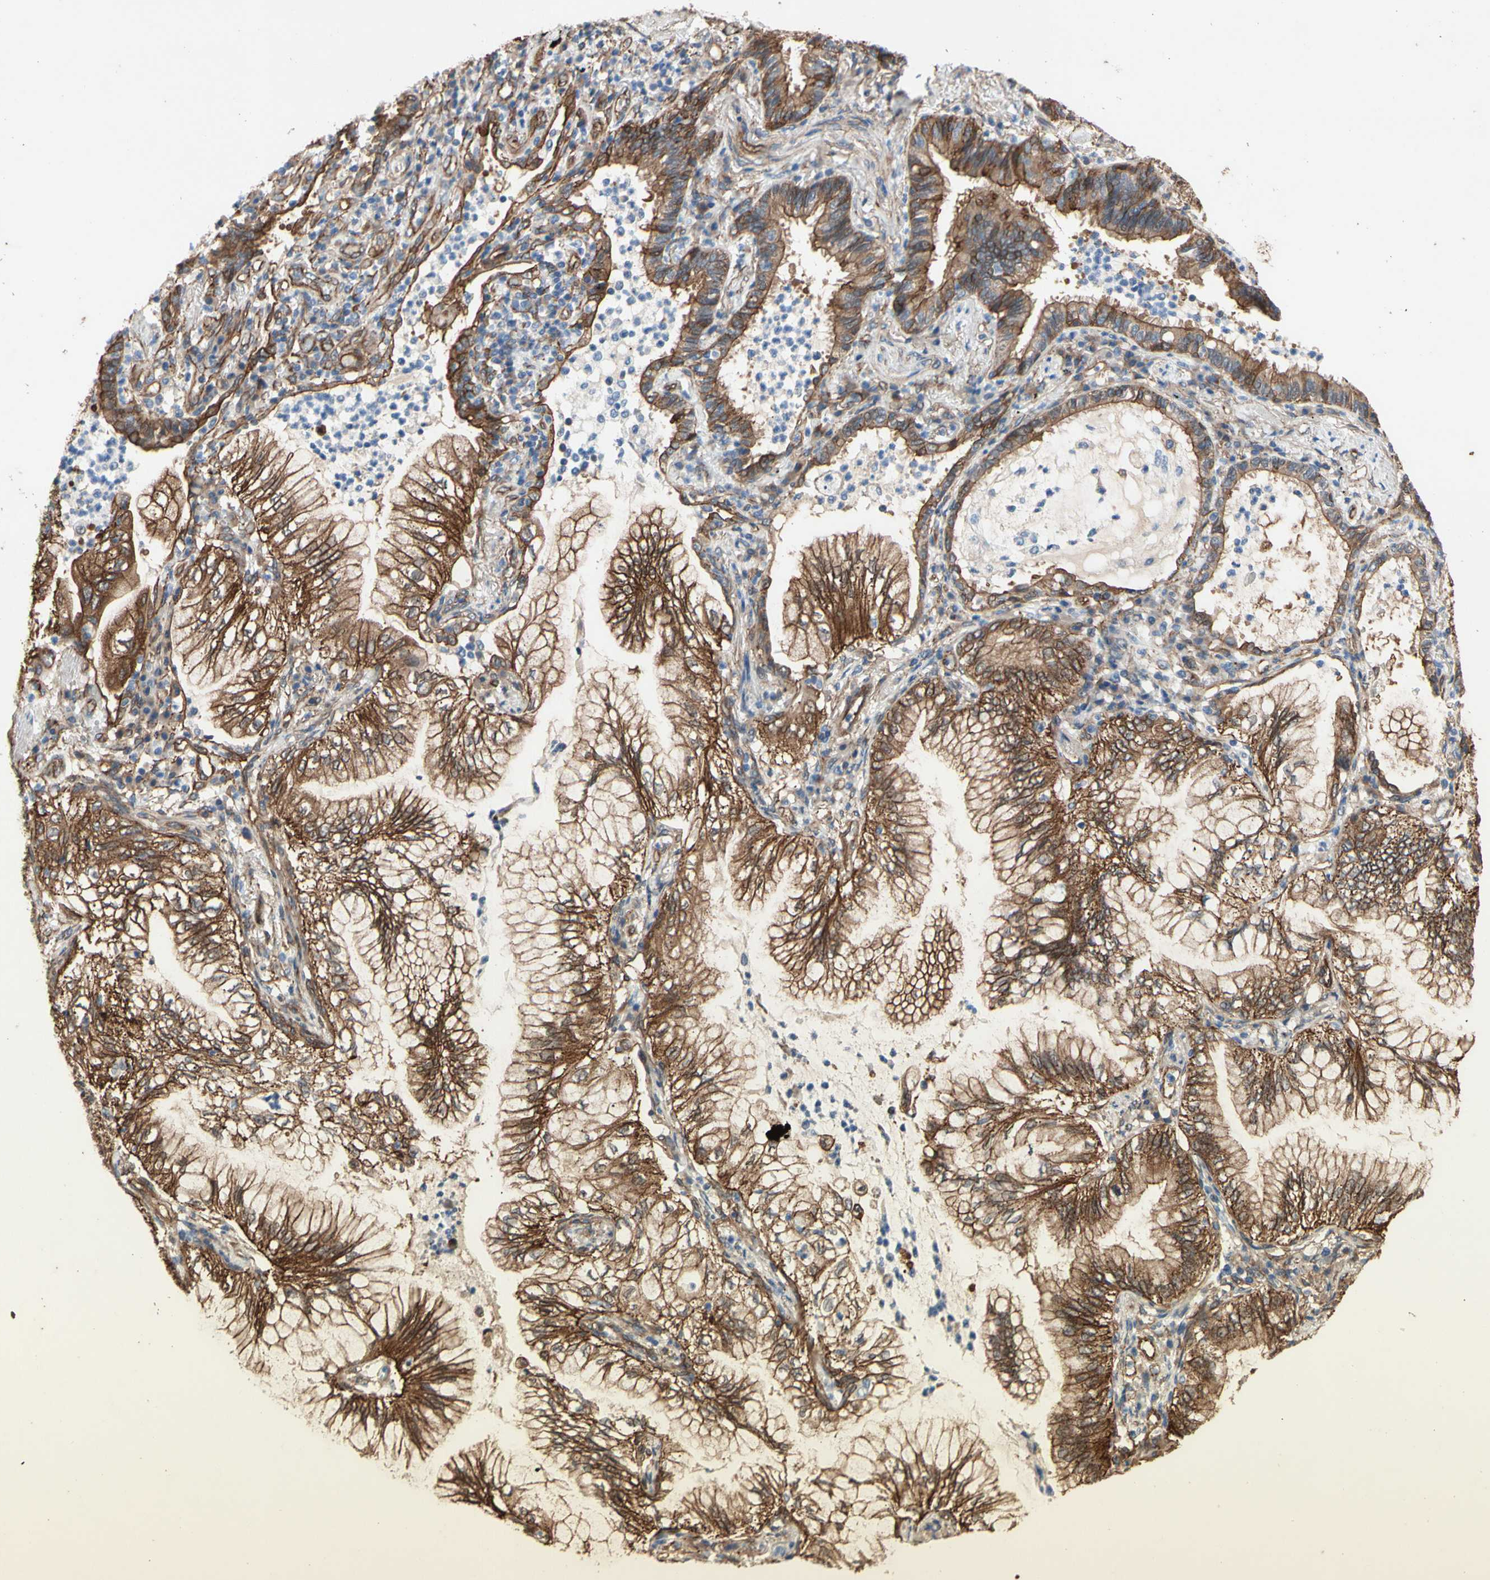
{"staining": {"intensity": "moderate", "quantity": ">75%", "location": "cytoplasmic/membranous"}, "tissue": "lung cancer", "cell_type": "Tumor cells", "image_type": "cancer", "snomed": [{"axis": "morphology", "description": "Normal tissue, NOS"}, {"axis": "morphology", "description": "Adenocarcinoma, NOS"}, {"axis": "topography", "description": "Bronchus"}, {"axis": "topography", "description": "Lung"}], "caption": "About >75% of tumor cells in lung cancer display moderate cytoplasmic/membranous protein staining as visualized by brown immunohistochemical staining.", "gene": "CTTNBP2", "patient": {"sex": "female", "age": 70}}